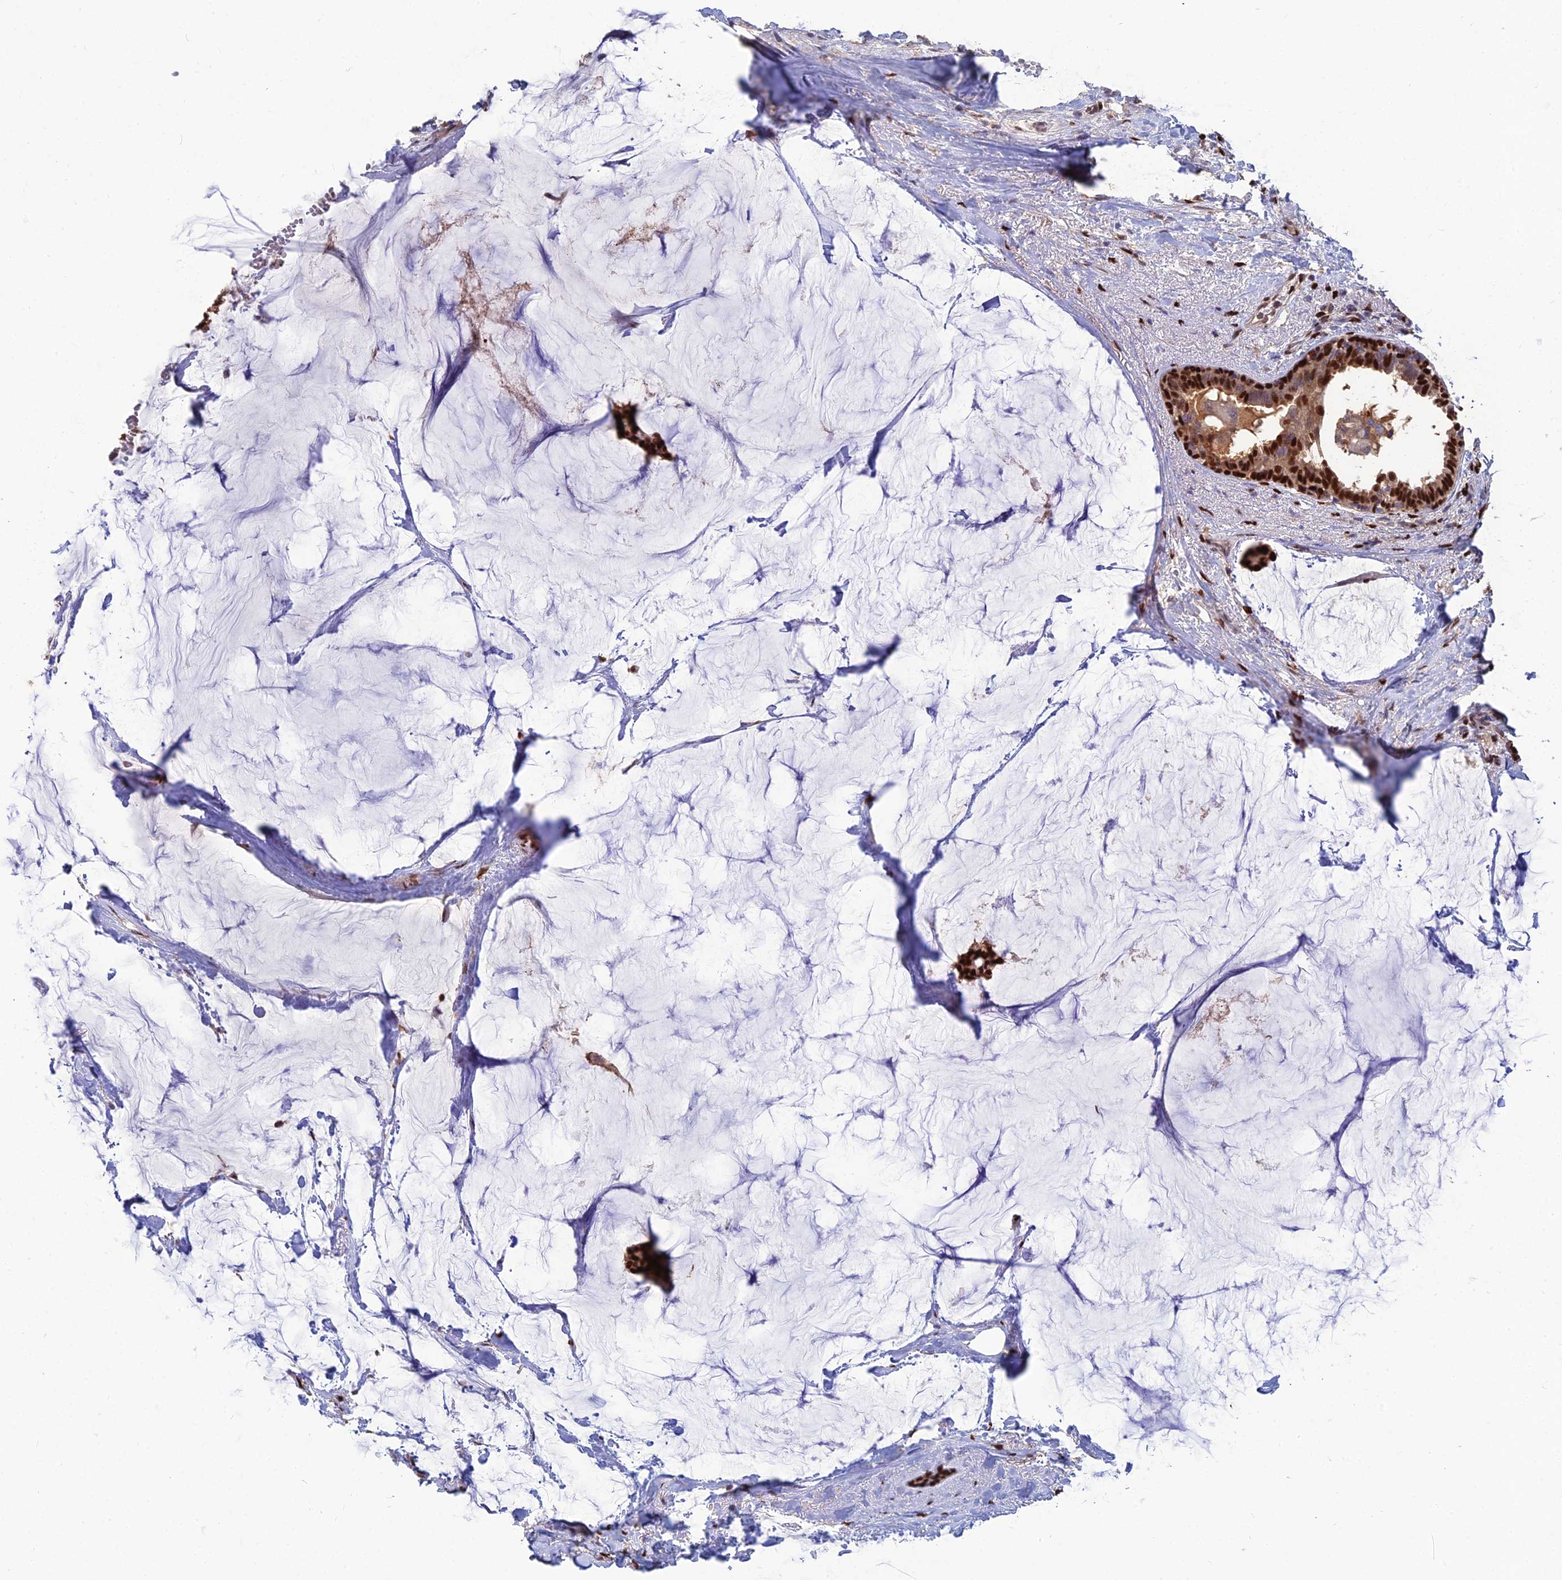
{"staining": {"intensity": "strong", "quantity": ">75%", "location": "nuclear"}, "tissue": "breast cancer", "cell_type": "Tumor cells", "image_type": "cancer", "snomed": [{"axis": "morphology", "description": "Duct carcinoma"}, {"axis": "topography", "description": "Breast"}], "caption": "This is a photomicrograph of immunohistochemistry (IHC) staining of intraductal carcinoma (breast), which shows strong expression in the nuclear of tumor cells.", "gene": "DNPEP", "patient": {"sex": "female", "age": 93}}